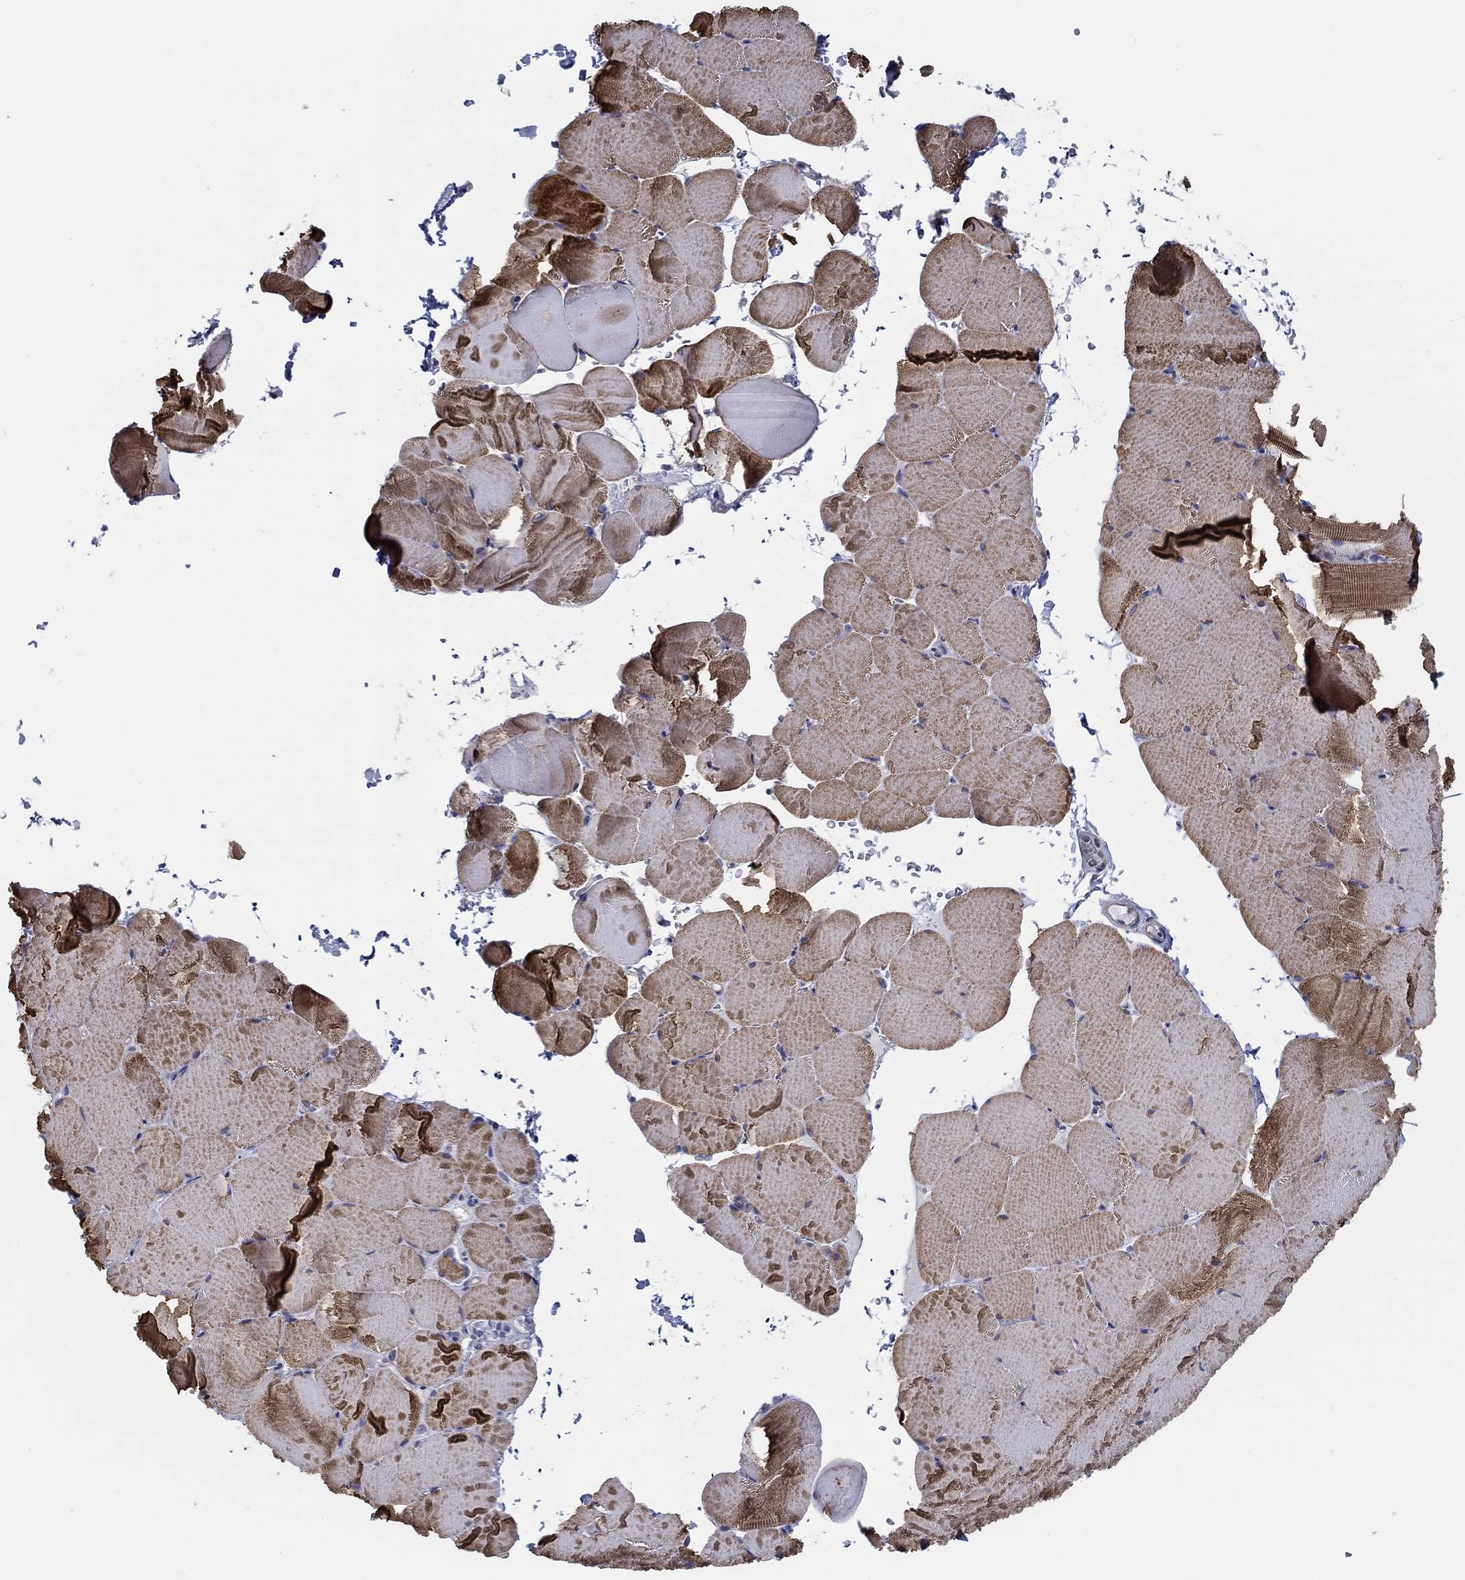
{"staining": {"intensity": "moderate", "quantity": "25%-75%", "location": "cytoplasmic/membranous"}, "tissue": "skeletal muscle", "cell_type": "Myocytes", "image_type": "normal", "snomed": [{"axis": "morphology", "description": "Normal tissue, NOS"}, {"axis": "topography", "description": "Skeletal muscle"}], "caption": "A brown stain labels moderate cytoplasmic/membranous staining of a protein in myocytes of normal skeletal muscle.", "gene": "CFAP61", "patient": {"sex": "female", "age": 37}}